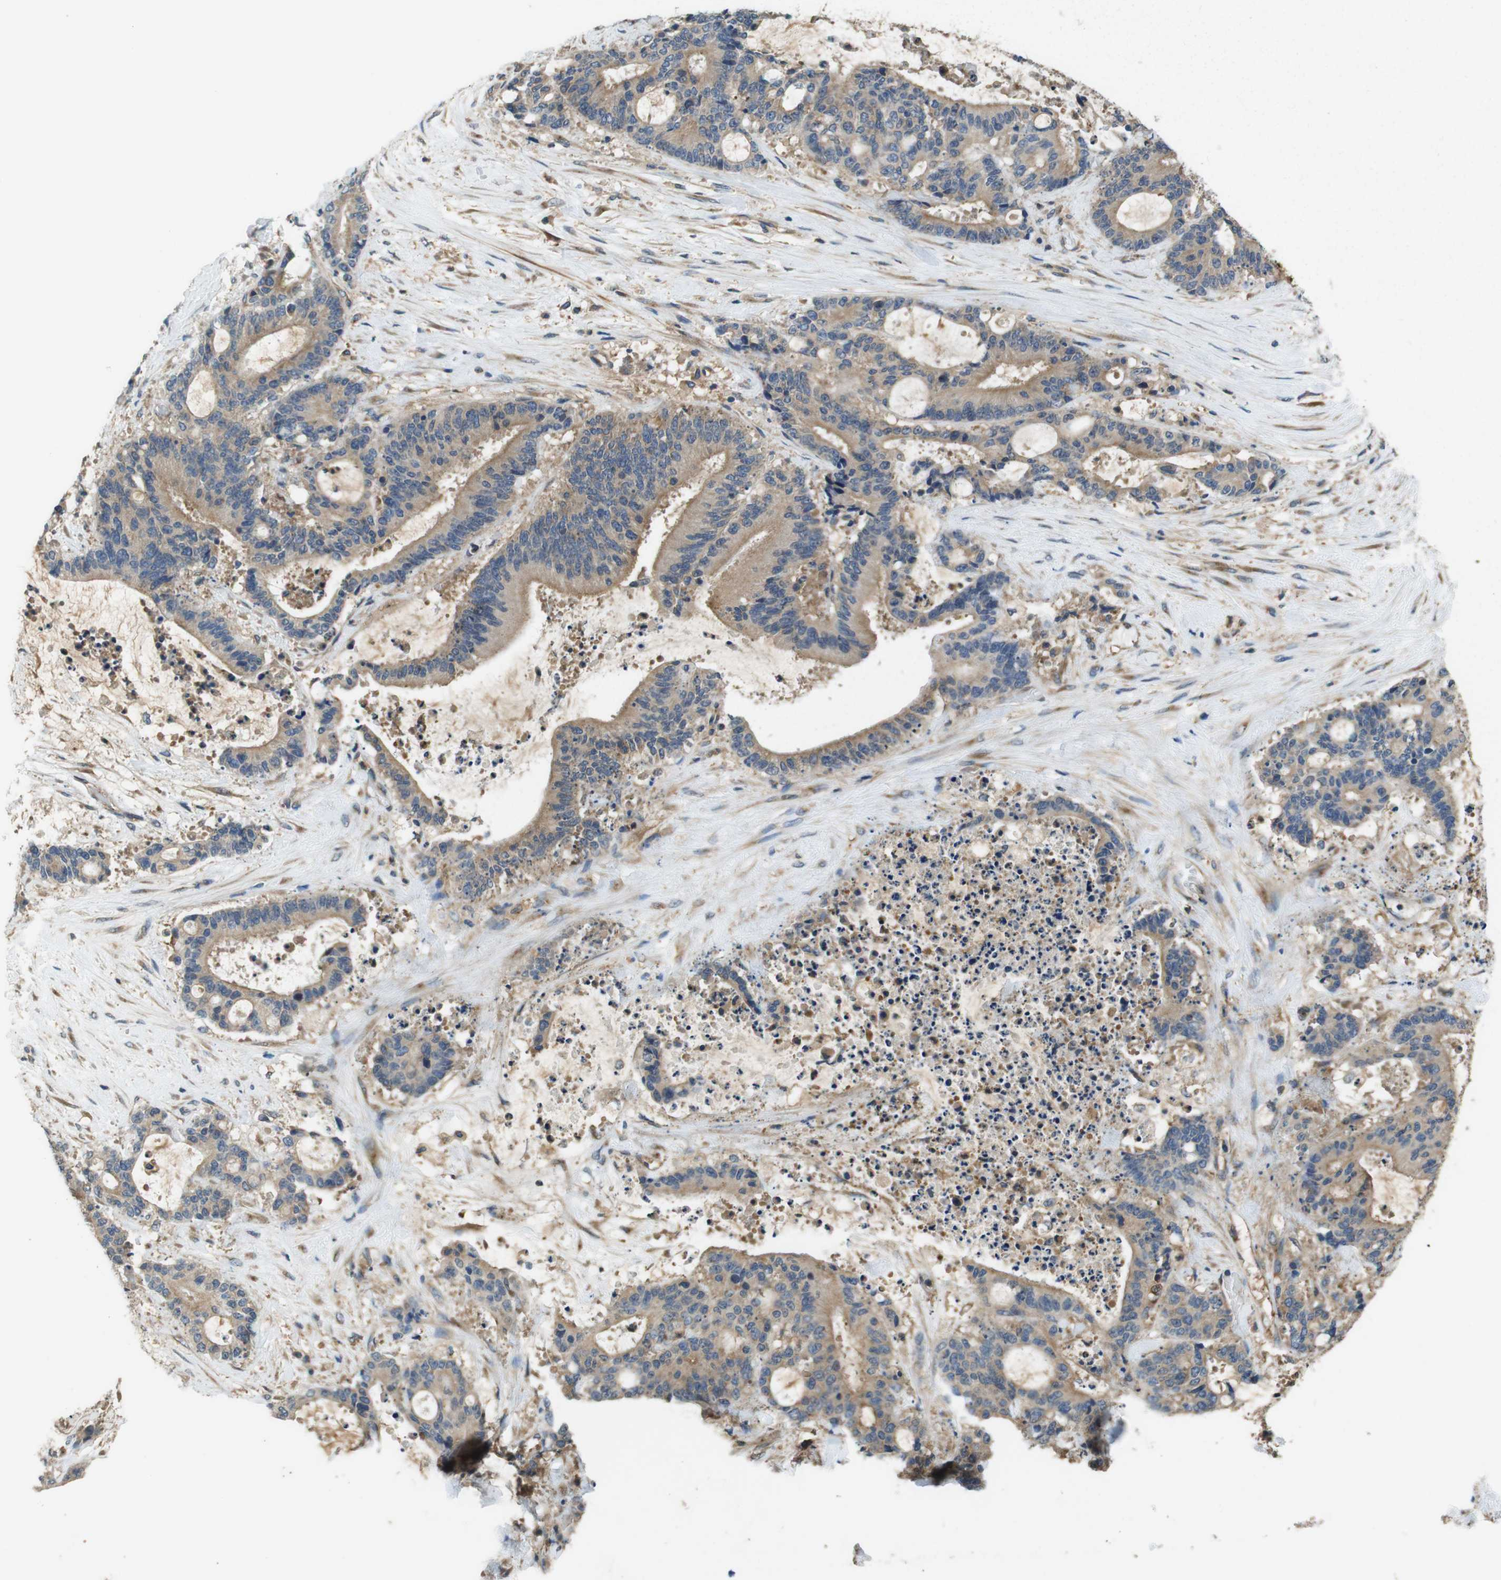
{"staining": {"intensity": "weak", "quantity": ">75%", "location": "cytoplasmic/membranous"}, "tissue": "liver cancer", "cell_type": "Tumor cells", "image_type": "cancer", "snomed": [{"axis": "morphology", "description": "Normal tissue, NOS"}, {"axis": "morphology", "description": "Cholangiocarcinoma"}, {"axis": "topography", "description": "Liver"}, {"axis": "topography", "description": "Peripheral nerve tissue"}], "caption": "There is low levels of weak cytoplasmic/membranous expression in tumor cells of cholangiocarcinoma (liver), as demonstrated by immunohistochemical staining (brown color).", "gene": "DCTN1", "patient": {"sex": "female", "age": 73}}